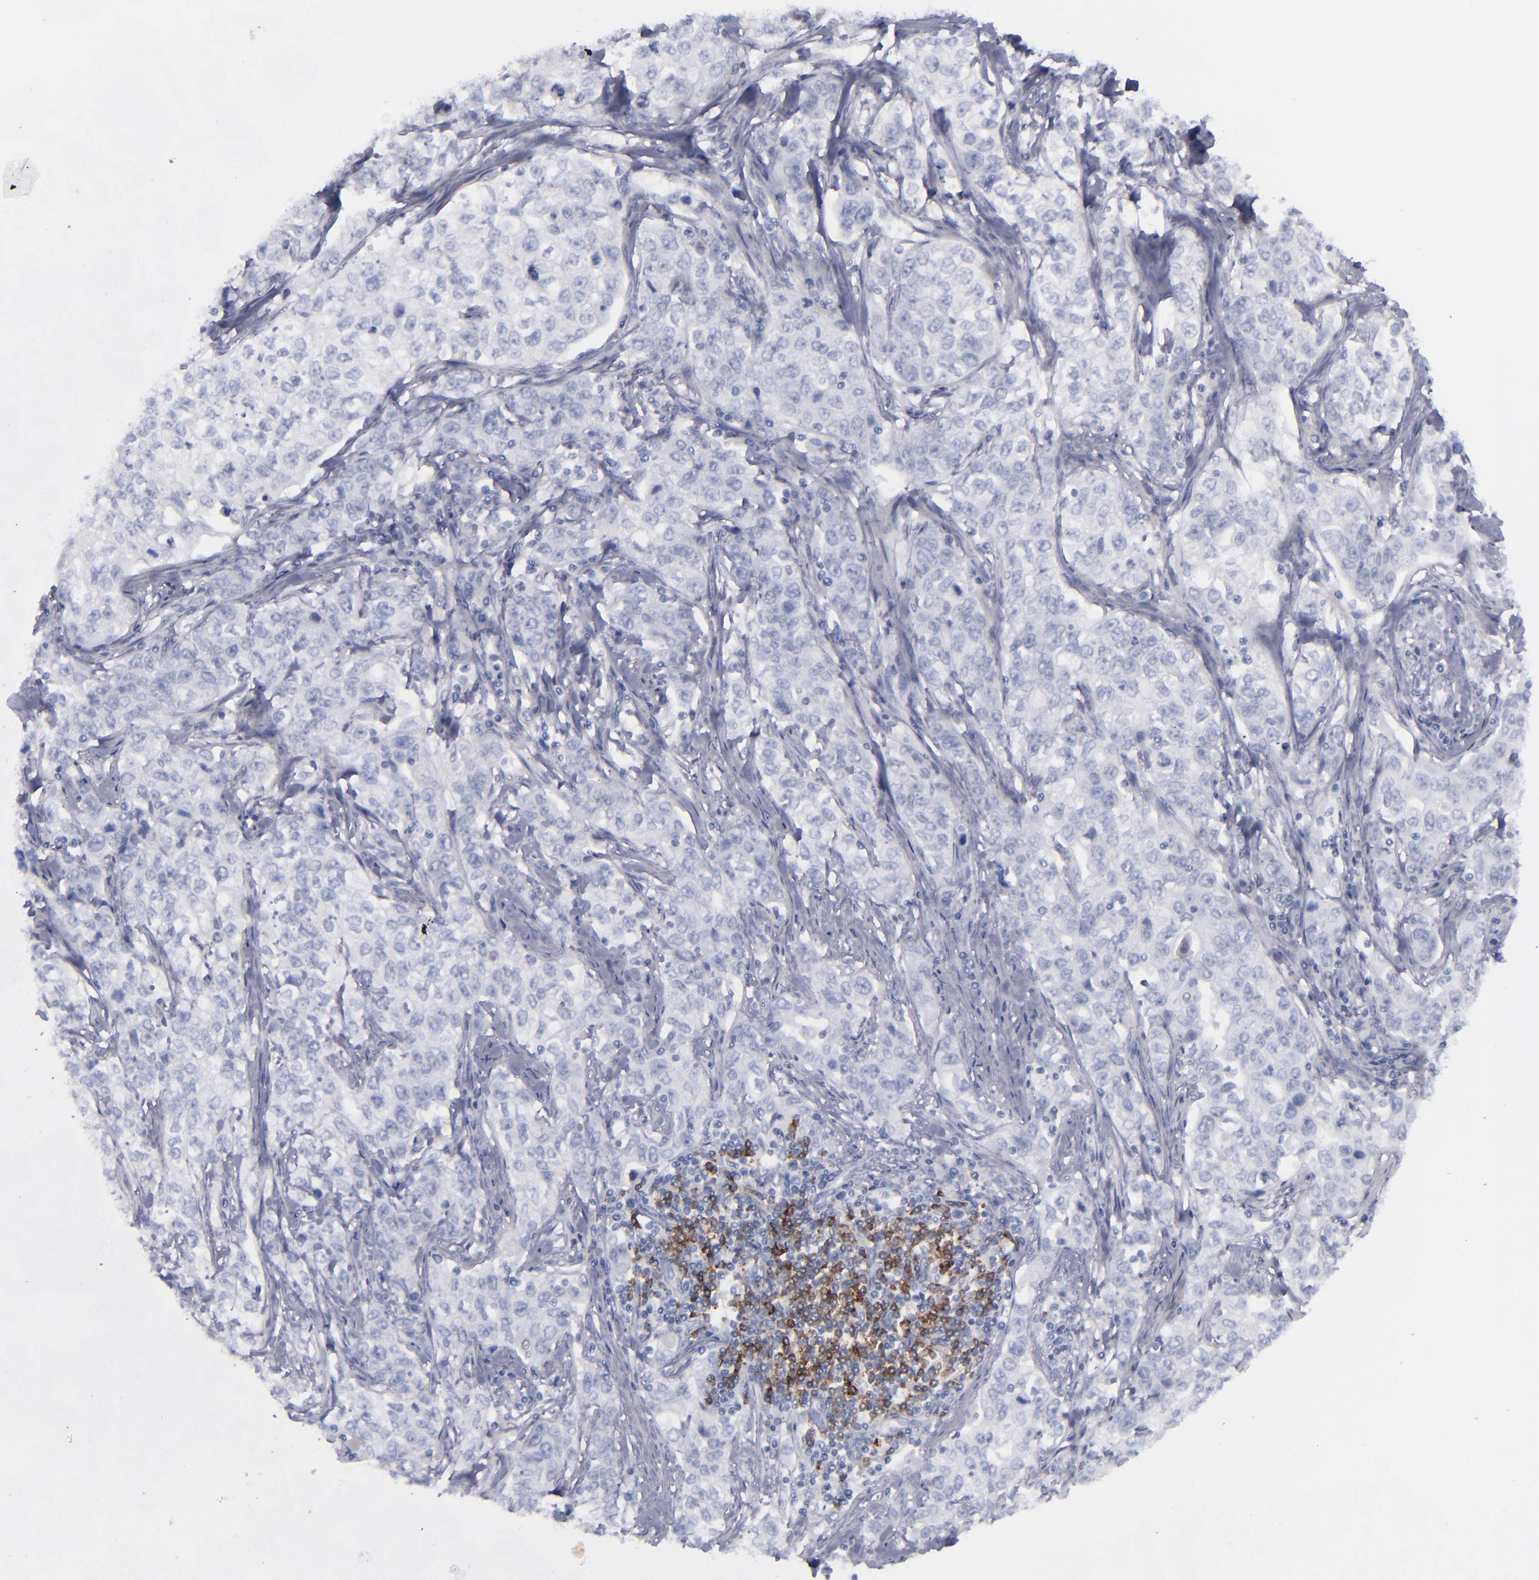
{"staining": {"intensity": "negative", "quantity": "none", "location": "none"}, "tissue": "stomach cancer", "cell_type": "Tumor cells", "image_type": "cancer", "snomed": [{"axis": "morphology", "description": "Adenocarcinoma, NOS"}, {"axis": "topography", "description": "Stomach"}], "caption": "Protein analysis of stomach cancer (adenocarcinoma) reveals no significant expression in tumor cells.", "gene": "CD22", "patient": {"sex": "male", "age": 48}}